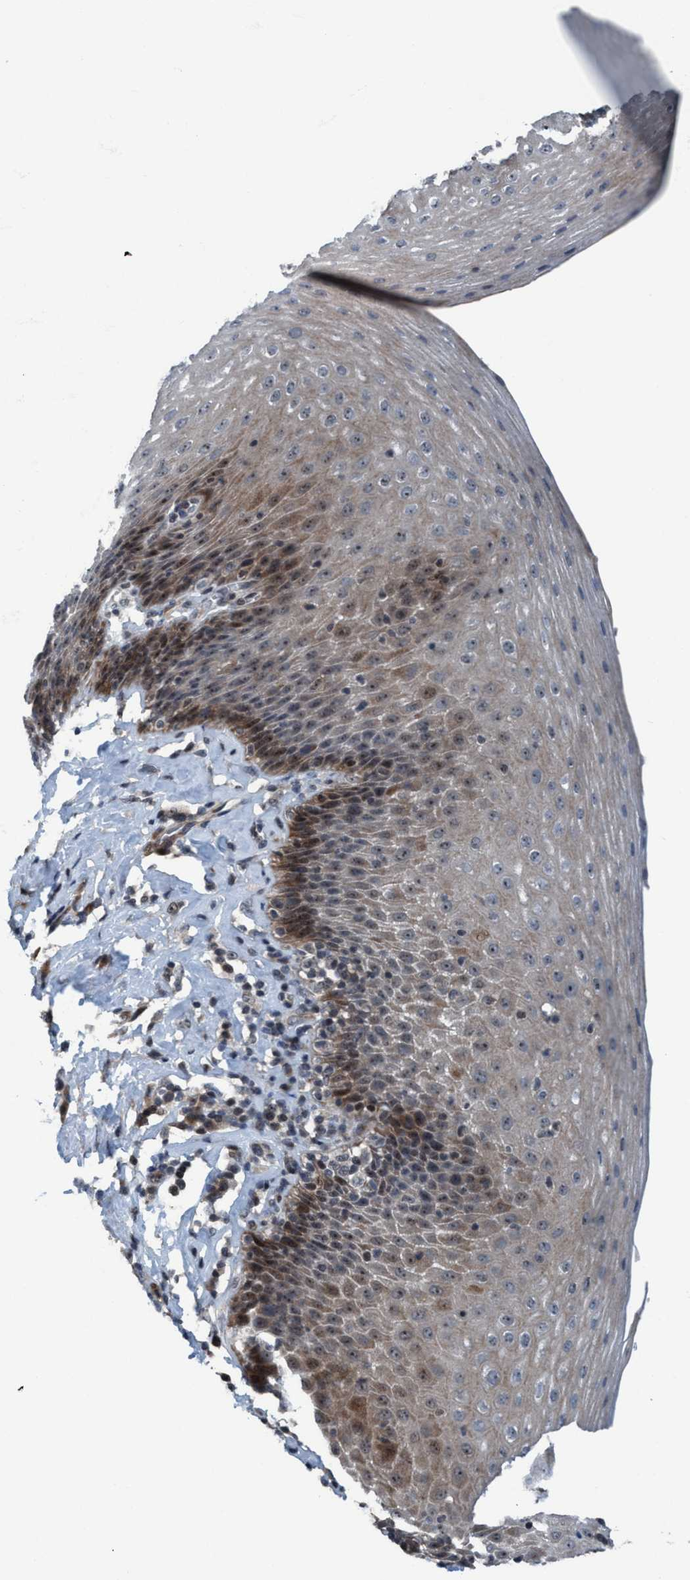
{"staining": {"intensity": "moderate", "quantity": "25%-75%", "location": "cytoplasmic/membranous,nuclear"}, "tissue": "esophagus", "cell_type": "Squamous epithelial cells", "image_type": "normal", "snomed": [{"axis": "morphology", "description": "Normal tissue, NOS"}, {"axis": "topography", "description": "Esophagus"}], "caption": "A photomicrograph showing moderate cytoplasmic/membranous,nuclear expression in approximately 25%-75% of squamous epithelial cells in benign esophagus, as visualized by brown immunohistochemical staining.", "gene": "NISCH", "patient": {"sex": "female", "age": 61}}